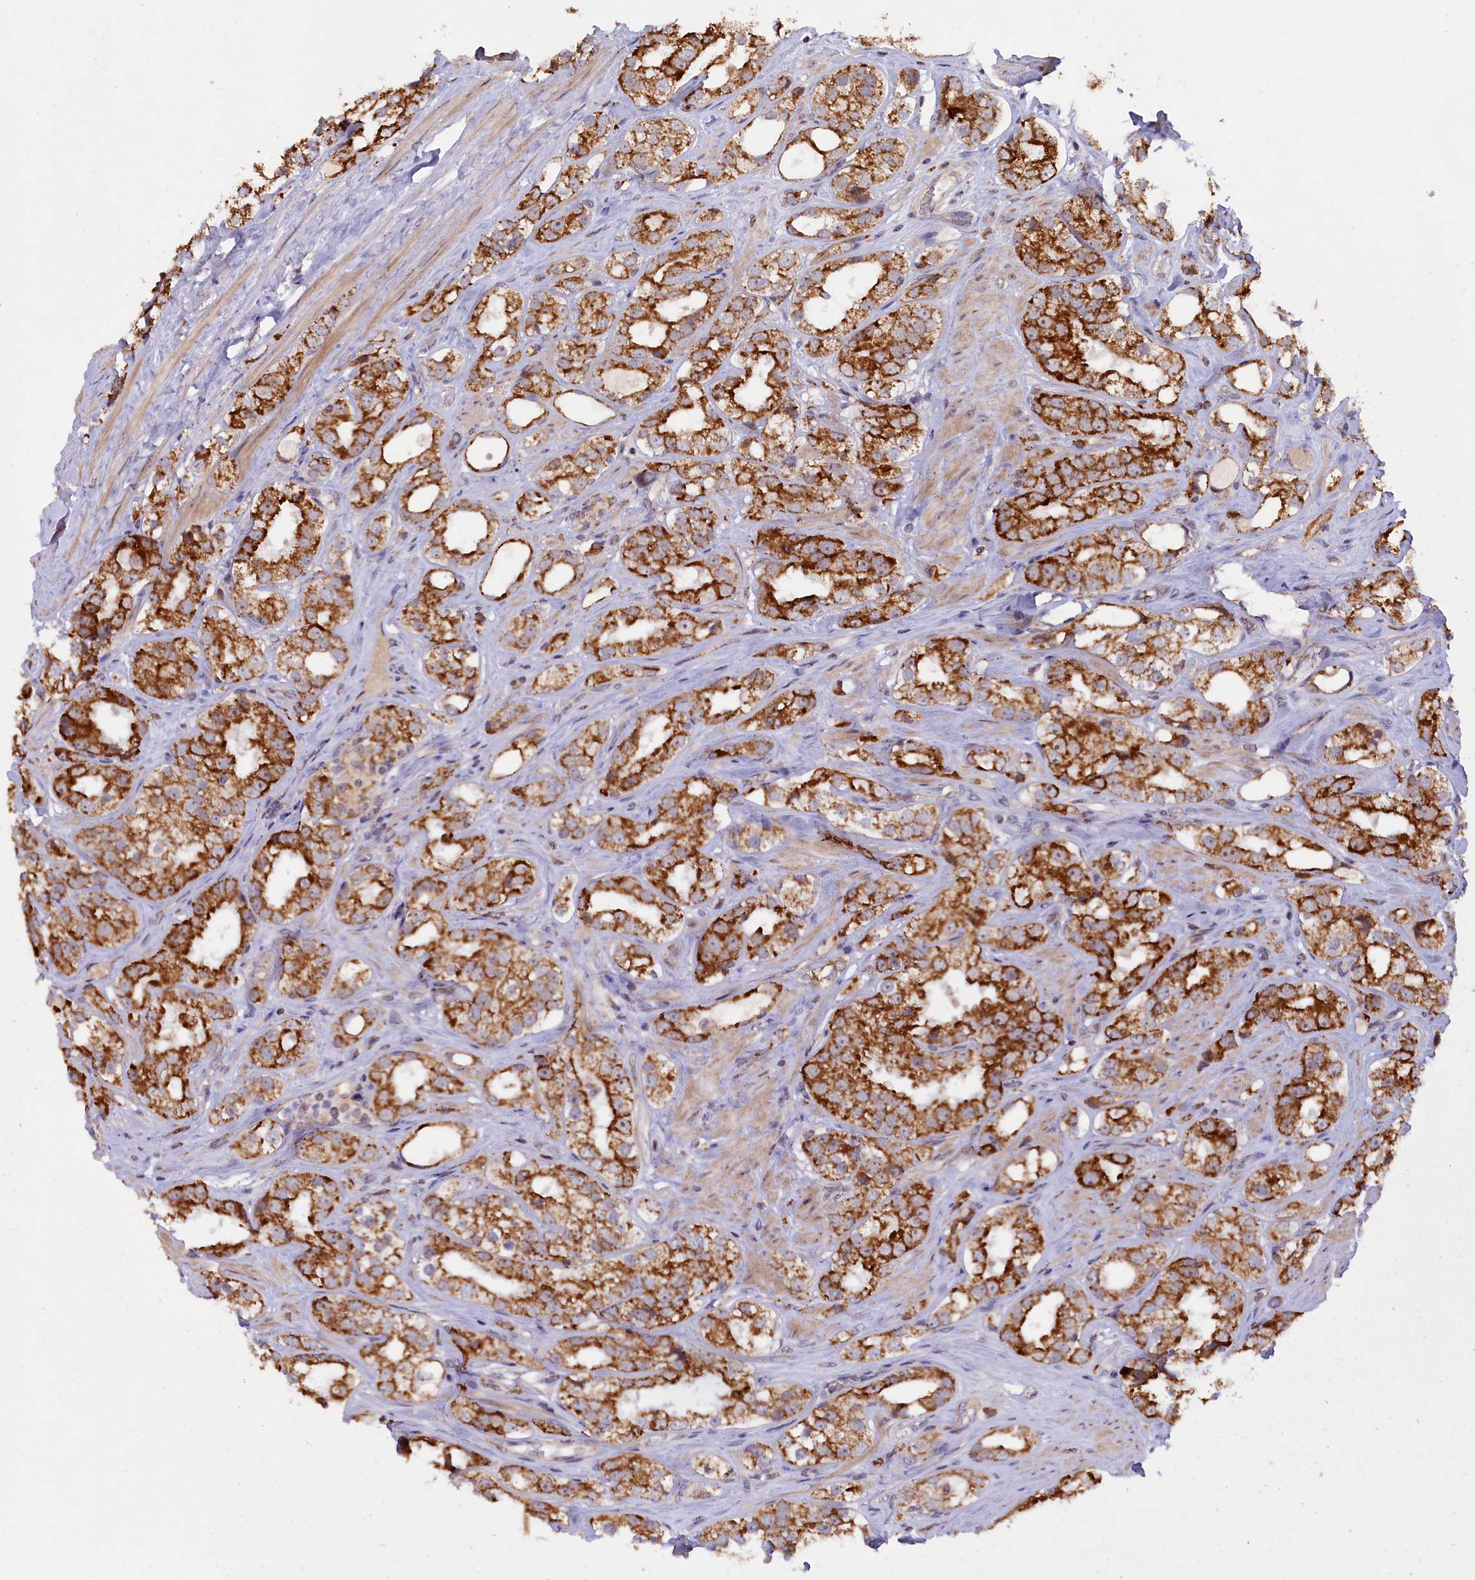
{"staining": {"intensity": "strong", "quantity": ">75%", "location": "cytoplasmic/membranous"}, "tissue": "prostate cancer", "cell_type": "Tumor cells", "image_type": "cancer", "snomed": [{"axis": "morphology", "description": "Adenocarcinoma, NOS"}, {"axis": "topography", "description": "Prostate"}], "caption": "A brown stain shows strong cytoplasmic/membranous positivity of a protein in prostate adenocarcinoma tumor cells.", "gene": "DUS3L", "patient": {"sex": "male", "age": 79}}